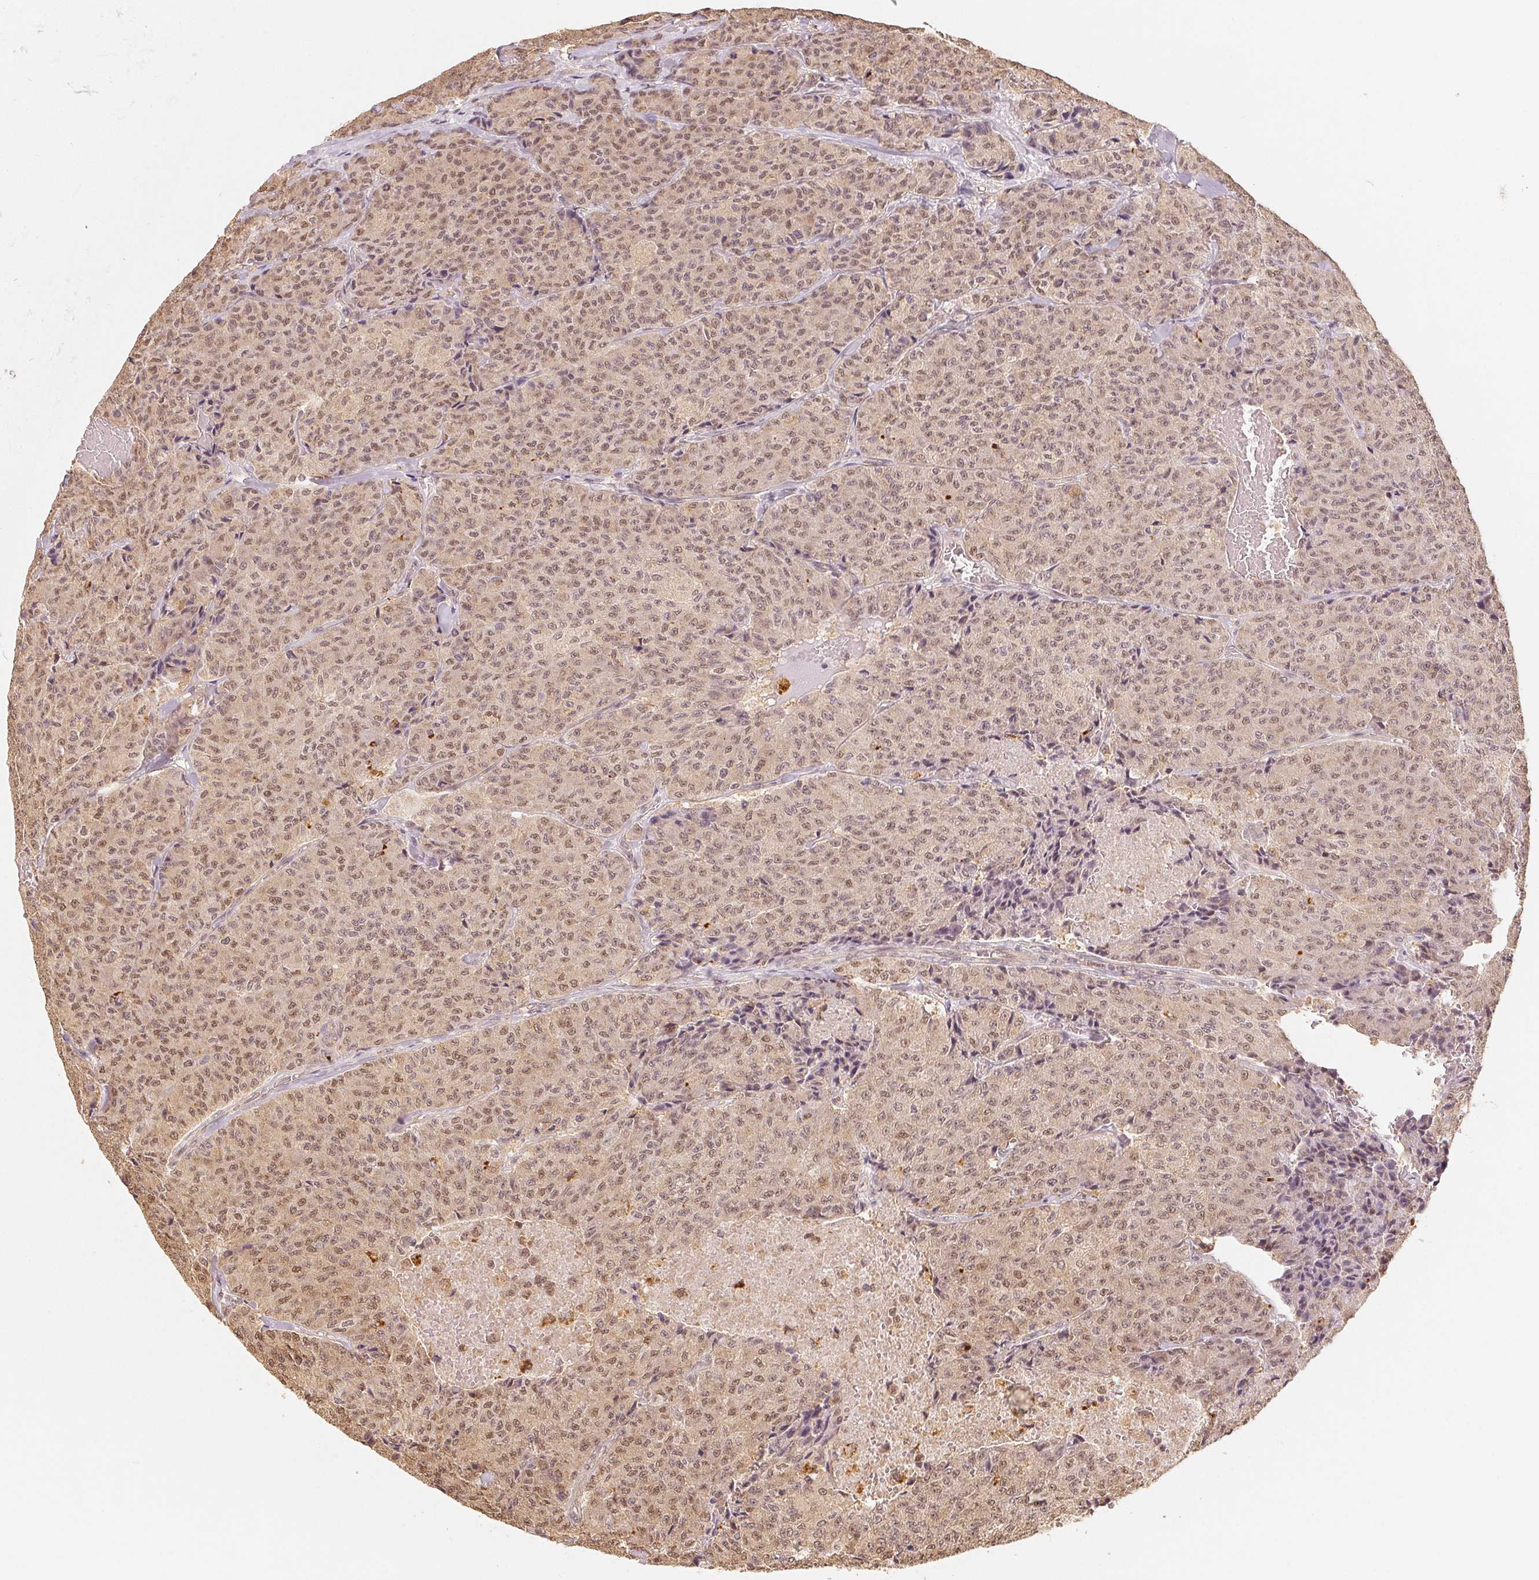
{"staining": {"intensity": "moderate", "quantity": ">75%", "location": "cytoplasmic/membranous,nuclear"}, "tissue": "carcinoid", "cell_type": "Tumor cells", "image_type": "cancer", "snomed": [{"axis": "morphology", "description": "Carcinoid, malignant, NOS"}, {"axis": "topography", "description": "Lung"}], "caption": "Immunohistochemistry image of neoplastic tissue: human malignant carcinoid stained using immunohistochemistry reveals medium levels of moderate protein expression localized specifically in the cytoplasmic/membranous and nuclear of tumor cells, appearing as a cytoplasmic/membranous and nuclear brown color.", "gene": "GUSB", "patient": {"sex": "male", "age": 71}}